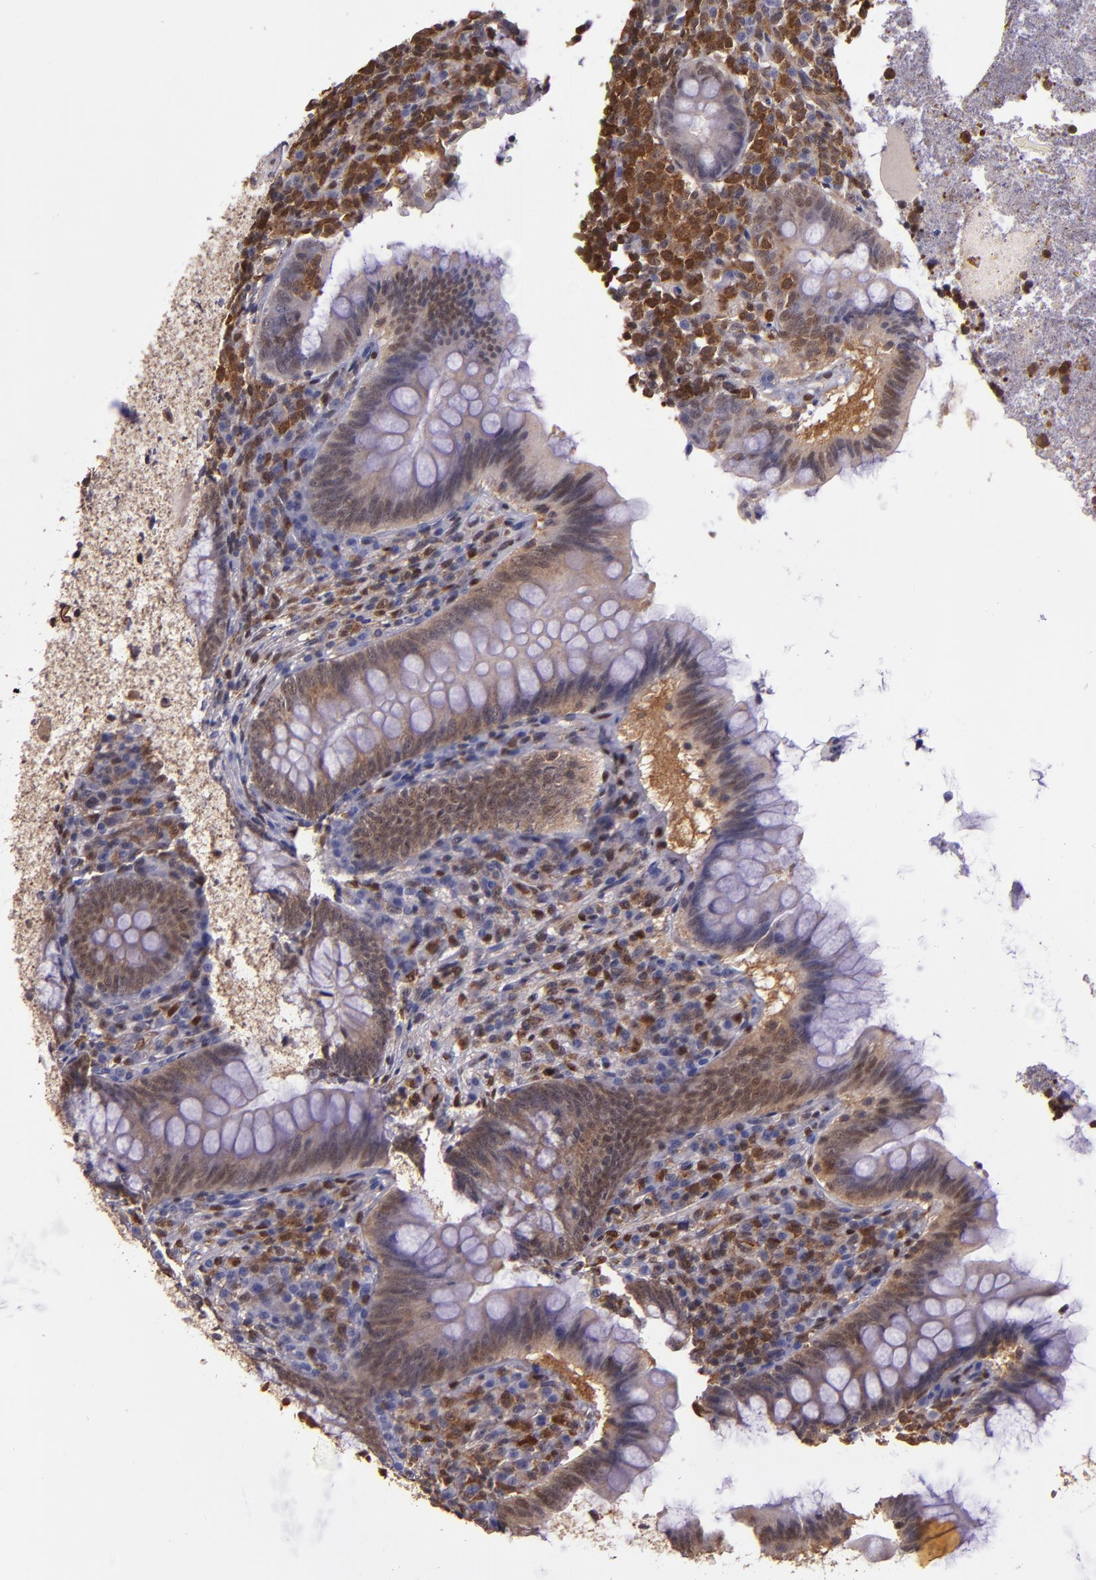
{"staining": {"intensity": "weak", "quantity": "25%-75%", "location": "cytoplasmic/membranous,nuclear"}, "tissue": "appendix", "cell_type": "Glandular cells", "image_type": "normal", "snomed": [{"axis": "morphology", "description": "Normal tissue, NOS"}, {"axis": "topography", "description": "Appendix"}], "caption": "Immunohistochemistry (DAB) staining of normal appendix demonstrates weak cytoplasmic/membranous,nuclear protein staining in approximately 25%-75% of glandular cells.", "gene": "STAT6", "patient": {"sex": "female", "age": 66}}